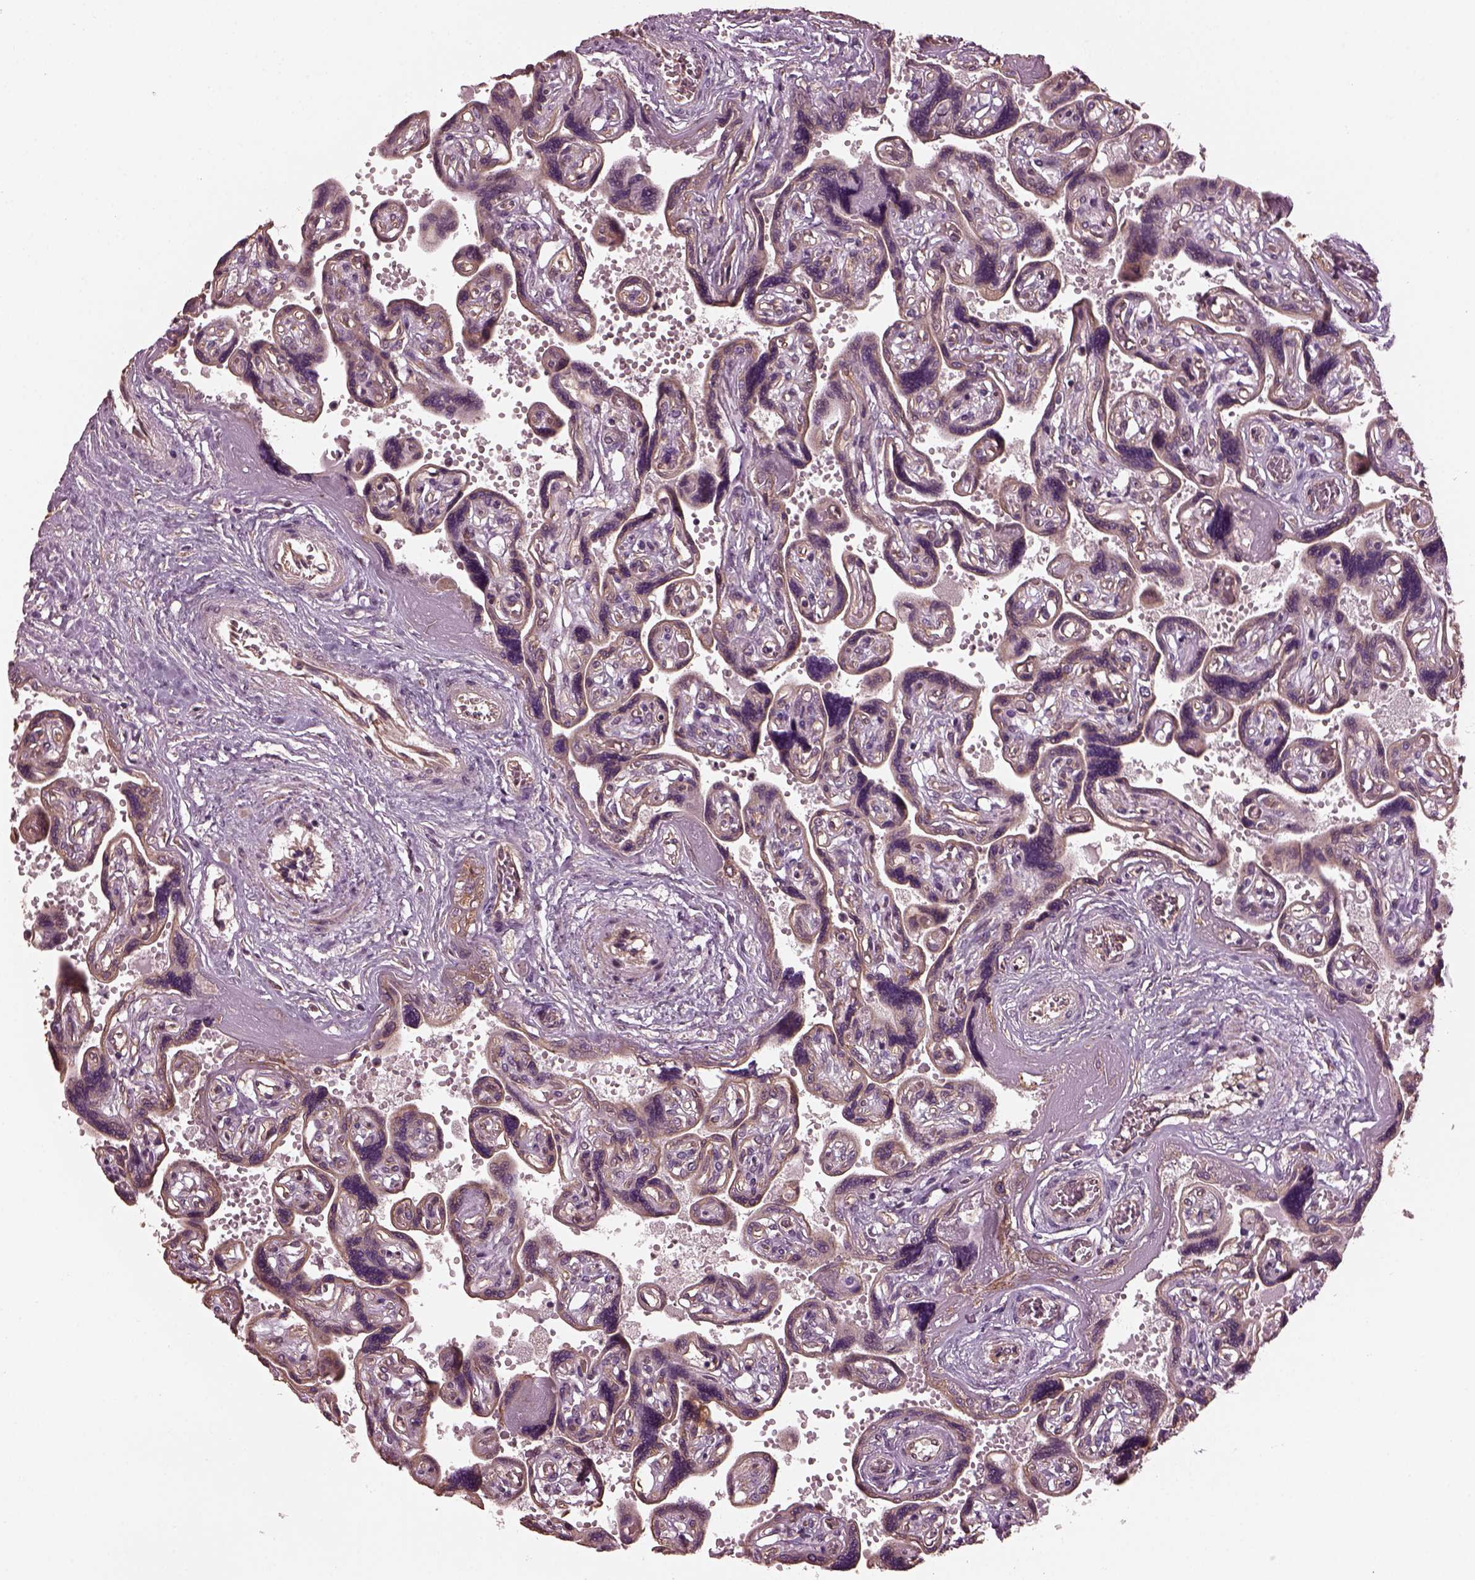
{"staining": {"intensity": "moderate", "quantity": ">75%", "location": "cytoplasmic/membranous"}, "tissue": "placenta", "cell_type": "Decidual cells", "image_type": "normal", "snomed": [{"axis": "morphology", "description": "Normal tissue, NOS"}, {"axis": "topography", "description": "Placenta"}], "caption": "Immunohistochemical staining of benign placenta demonstrates medium levels of moderate cytoplasmic/membranous positivity in approximately >75% of decidual cells.", "gene": "RUFY3", "patient": {"sex": "female", "age": 32}}